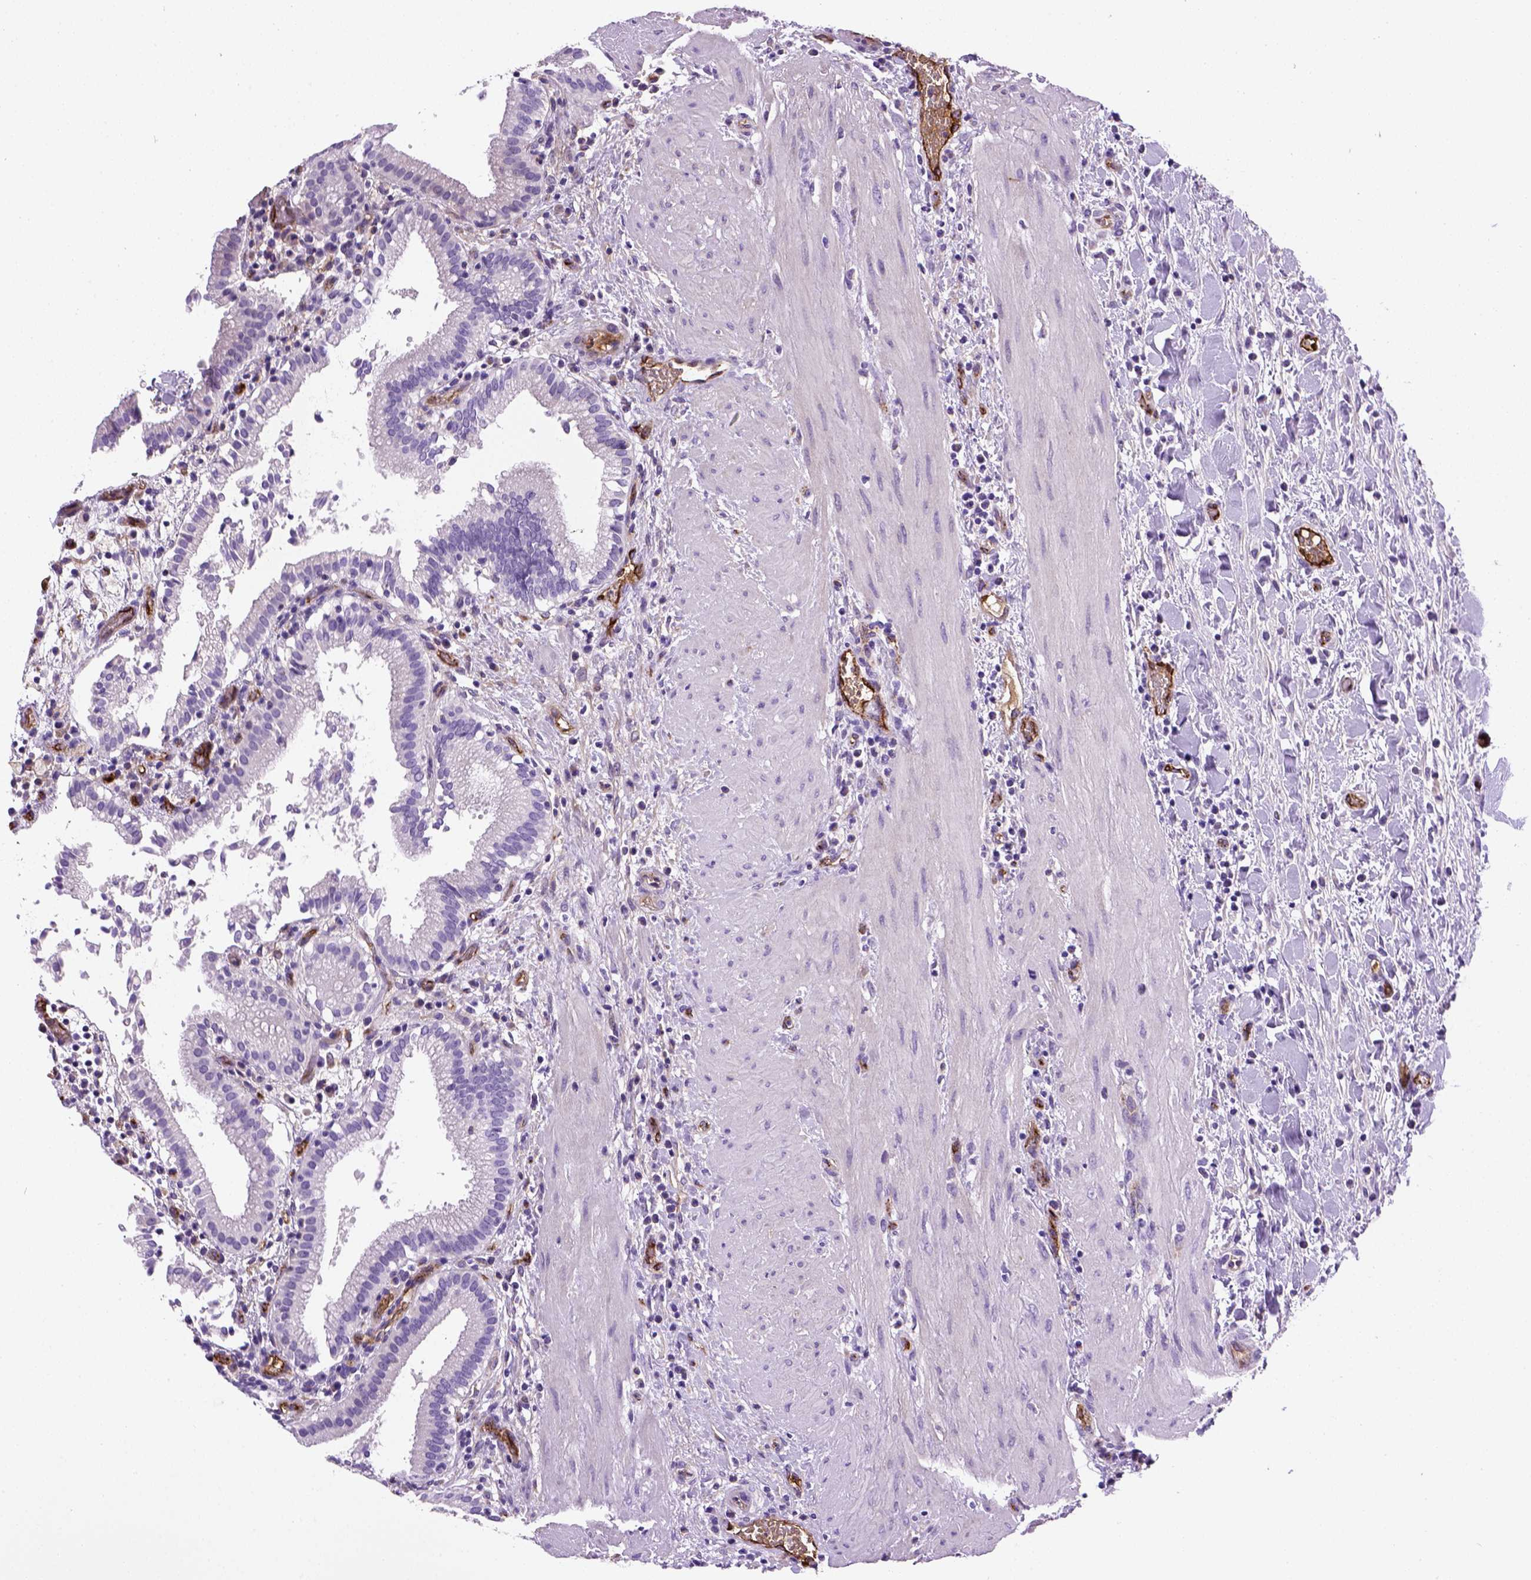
{"staining": {"intensity": "negative", "quantity": "none", "location": "none"}, "tissue": "gallbladder", "cell_type": "Glandular cells", "image_type": "normal", "snomed": [{"axis": "morphology", "description": "Normal tissue, NOS"}, {"axis": "topography", "description": "Gallbladder"}], "caption": "DAB immunohistochemical staining of benign gallbladder exhibits no significant positivity in glandular cells.", "gene": "VWF", "patient": {"sex": "male", "age": 42}}